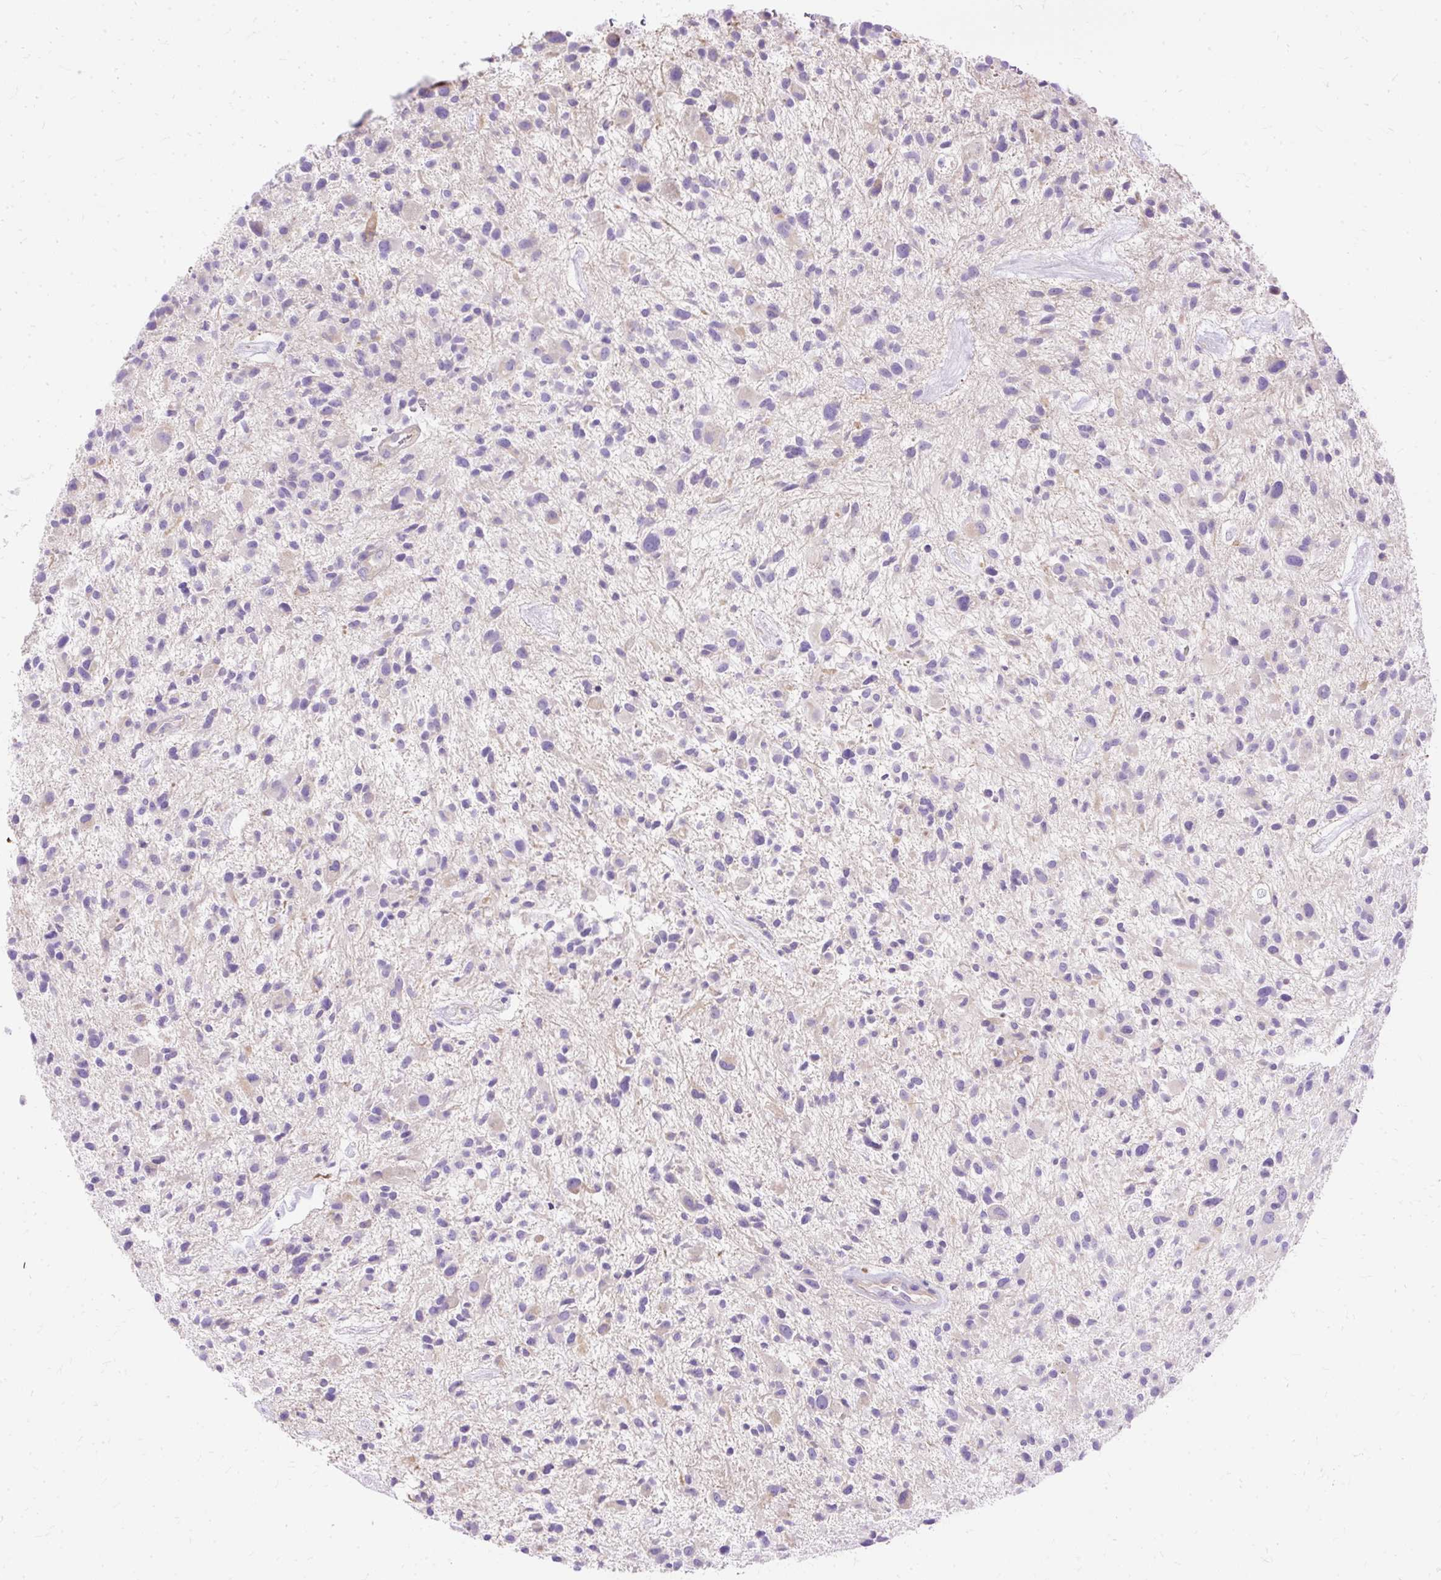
{"staining": {"intensity": "negative", "quantity": "none", "location": "none"}, "tissue": "glioma", "cell_type": "Tumor cells", "image_type": "cancer", "snomed": [{"axis": "morphology", "description": "Glioma, malignant, High grade"}, {"axis": "topography", "description": "Brain"}], "caption": "There is no significant staining in tumor cells of malignant high-grade glioma.", "gene": "MYO6", "patient": {"sex": "male", "age": 47}}